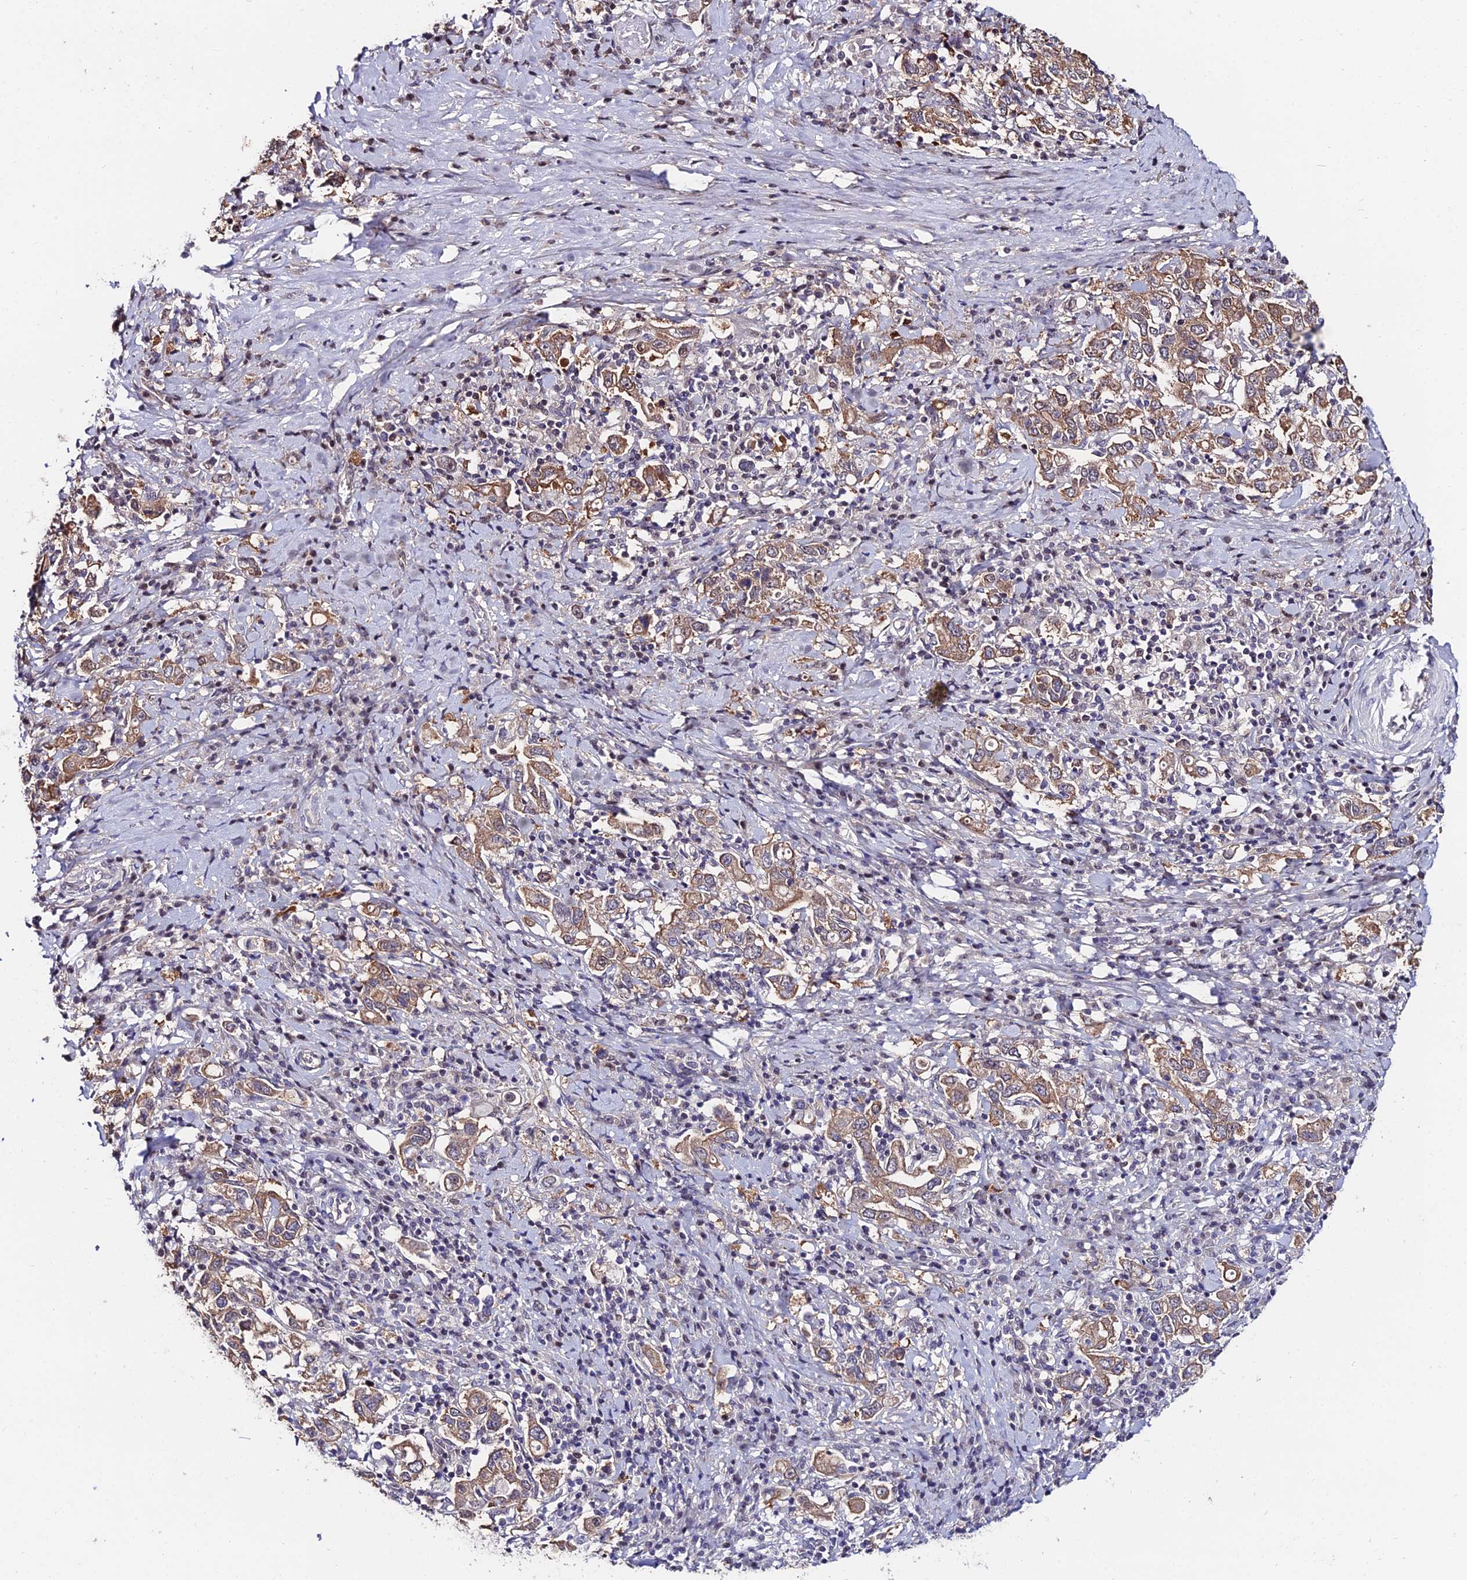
{"staining": {"intensity": "moderate", "quantity": ">75%", "location": "cytoplasmic/membranous"}, "tissue": "stomach cancer", "cell_type": "Tumor cells", "image_type": "cancer", "snomed": [{"axis": "morphology", "description": "Adenocarcinoma, NOS"}, {"axis": "topography", "description": "Stomach, upper"}, {"axis": "topography", "description": "Stomach"}], "caption": "The histopathology image shows immunohistochemical staining of stomach cancer (adenocarcinoma). There is moderate cytoplasmic/membranous positivity is appreciated in approximately >75% of tumor cells.", "gene": "INPP4A", "patient": {"sex": "male", "age": 62}}